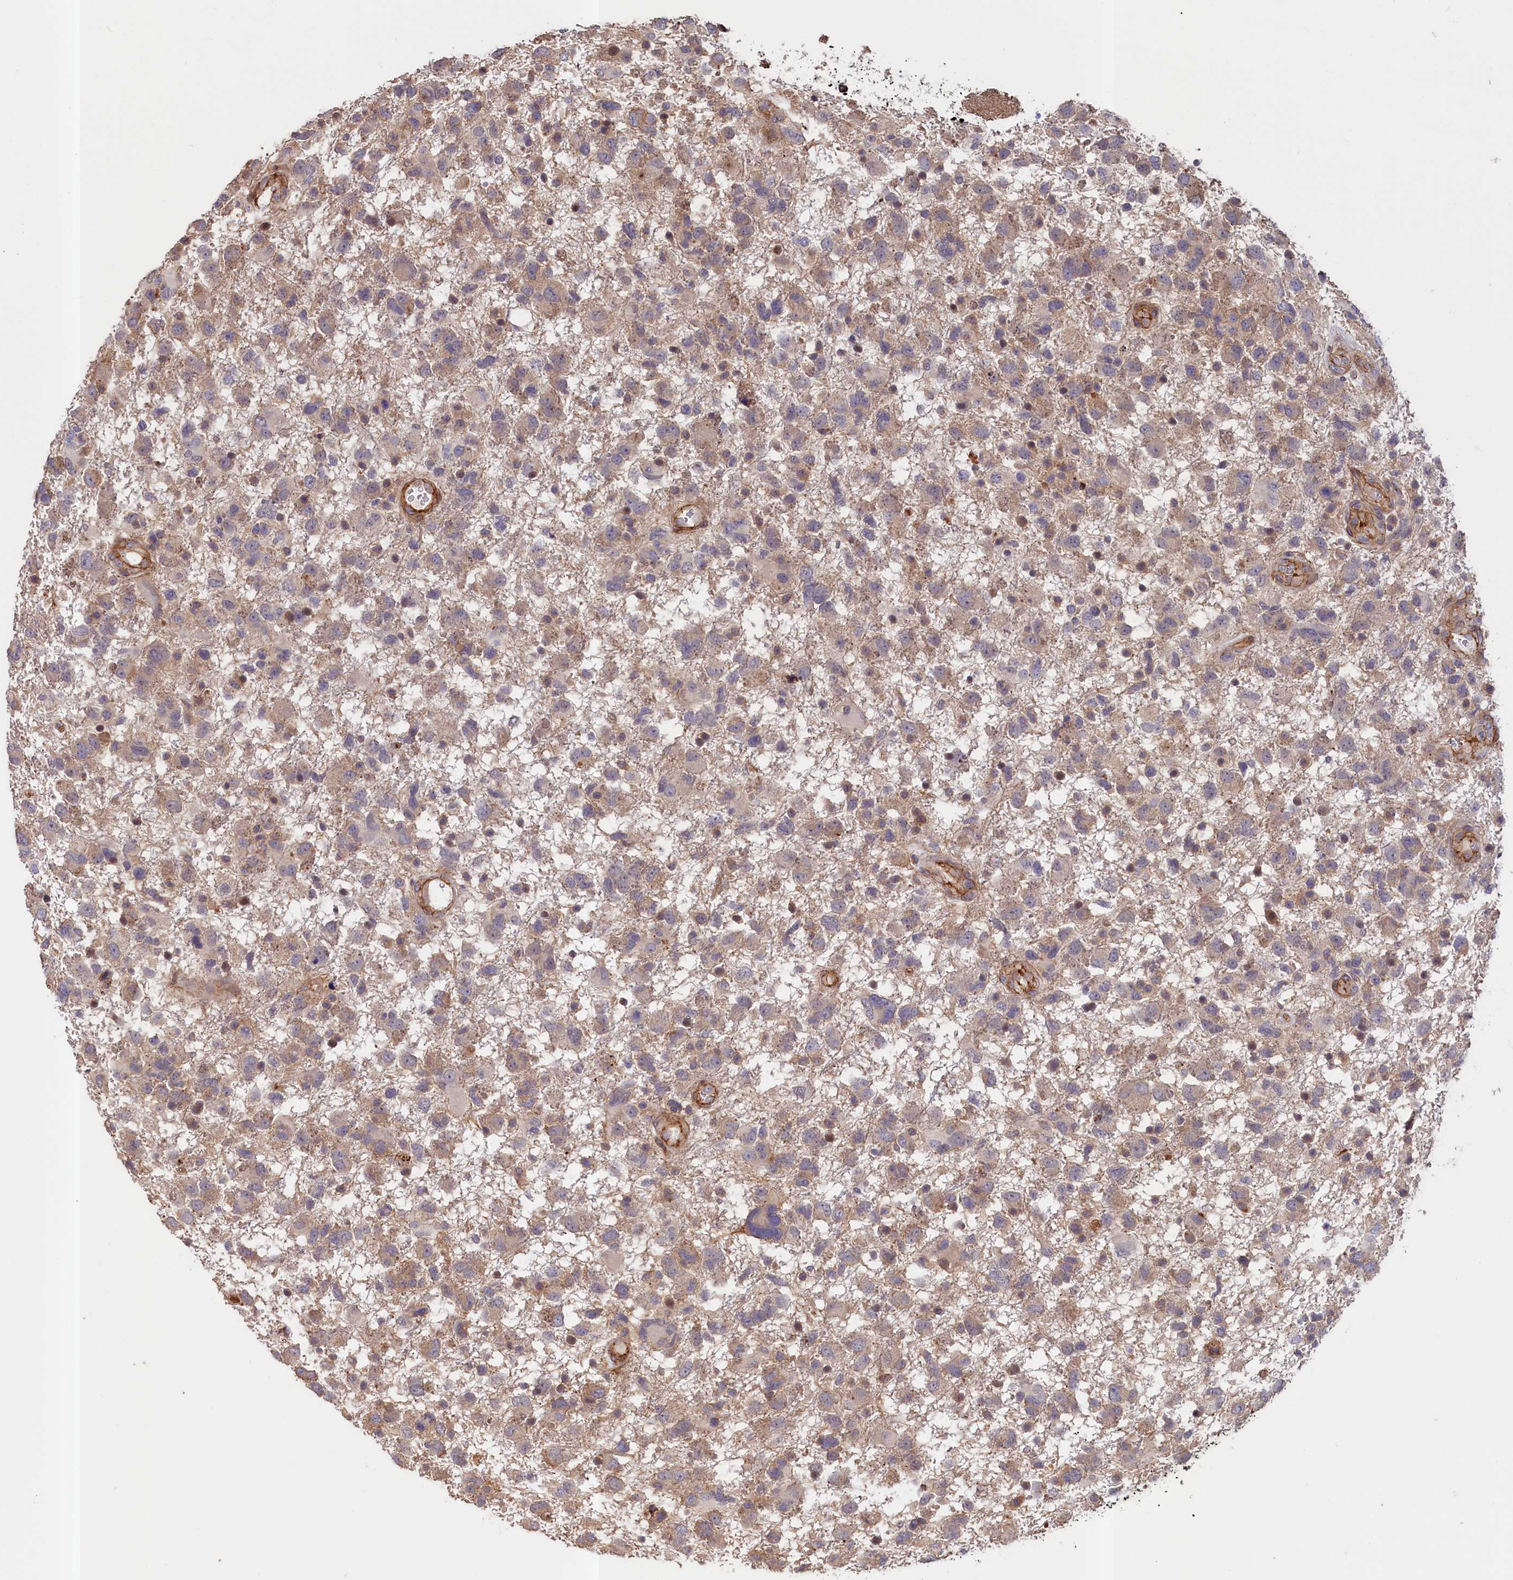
{"staining": {"intensity": "weak", "quantity": "<25%", "location": "cytoplasmic/membranous"}, "tissue": "glioma", "cell_type": "Tumor cells", "image_type": "cancer", "snomed": [{"axis": "morphology", "description": "Glioma, malignant, High grade"}, {"axis": "topography", "description": "Brain"}], "caption": "This is an immunohistochemistry (IHC) micrograph of human glioma. There is no positivity in tumor cells.", "gene": "ANKRD27", "patient": {"sex": "male", "age": 61}}